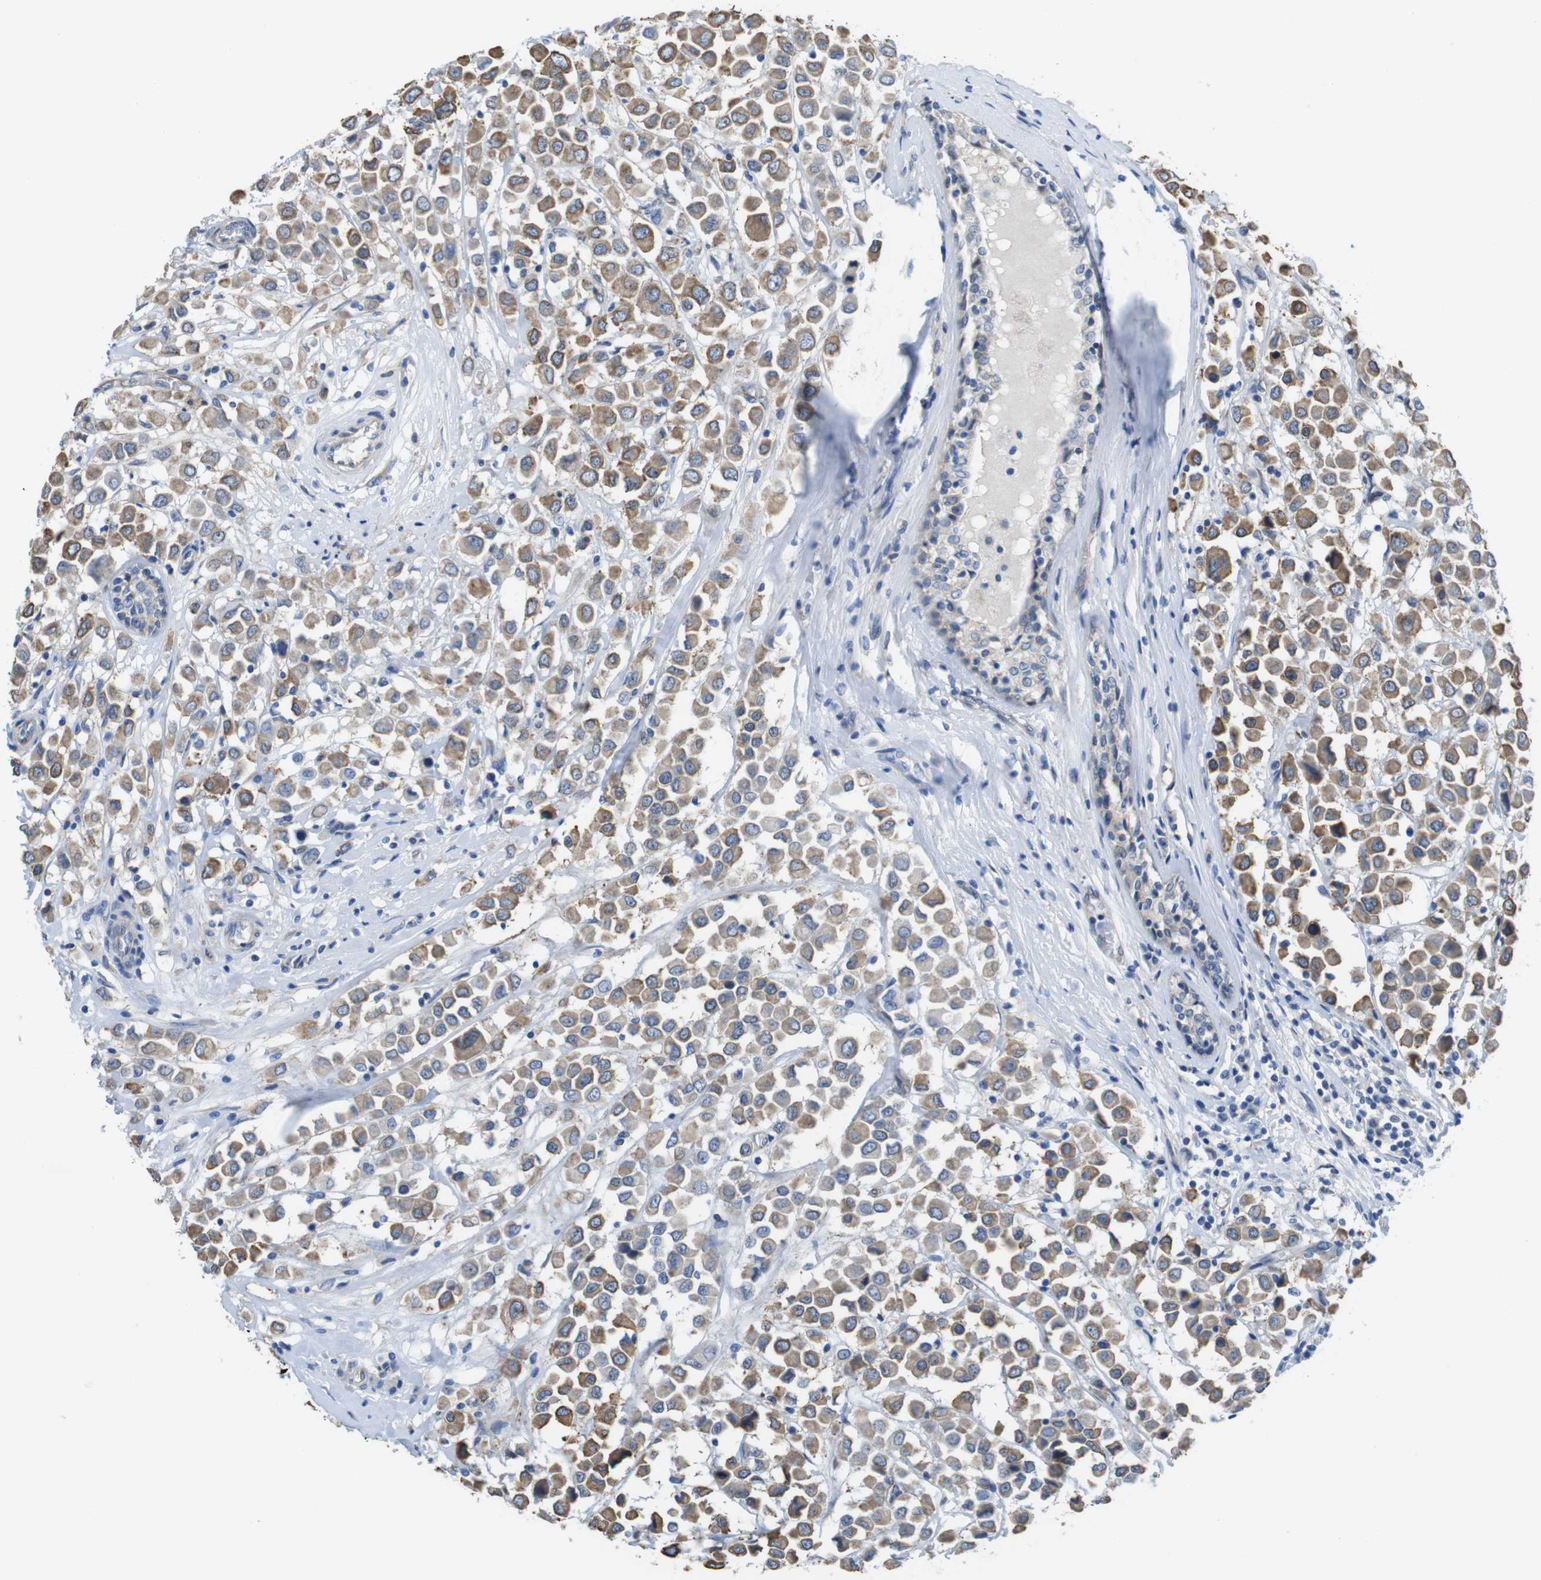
{"staining": {"intensity": "moderate", "quantity": ">75%", "location": "cytoplasmic/membranous"}, "tissue": "breast cancer", "cell_type": "Tumor cells", "image_type": "cancer", "snomed": [{"axis": "morphology", "description": "Duct carcinoma"}, {"axis": "topography", "description": "Breast"}], "caption": "Immunohistochemical staining of human breast intraductal carcinoma reveals medium levels of moderate cytoplasmic/membranous protein positivity in approximately >75% of tumor cells. The staining is performed using DAB brown chromogen to label protein expression. The nuclei are counter-stained blue using hematoxylin.", "gene": "CDH8", "patient": {"sex": "female", "age": 61}}